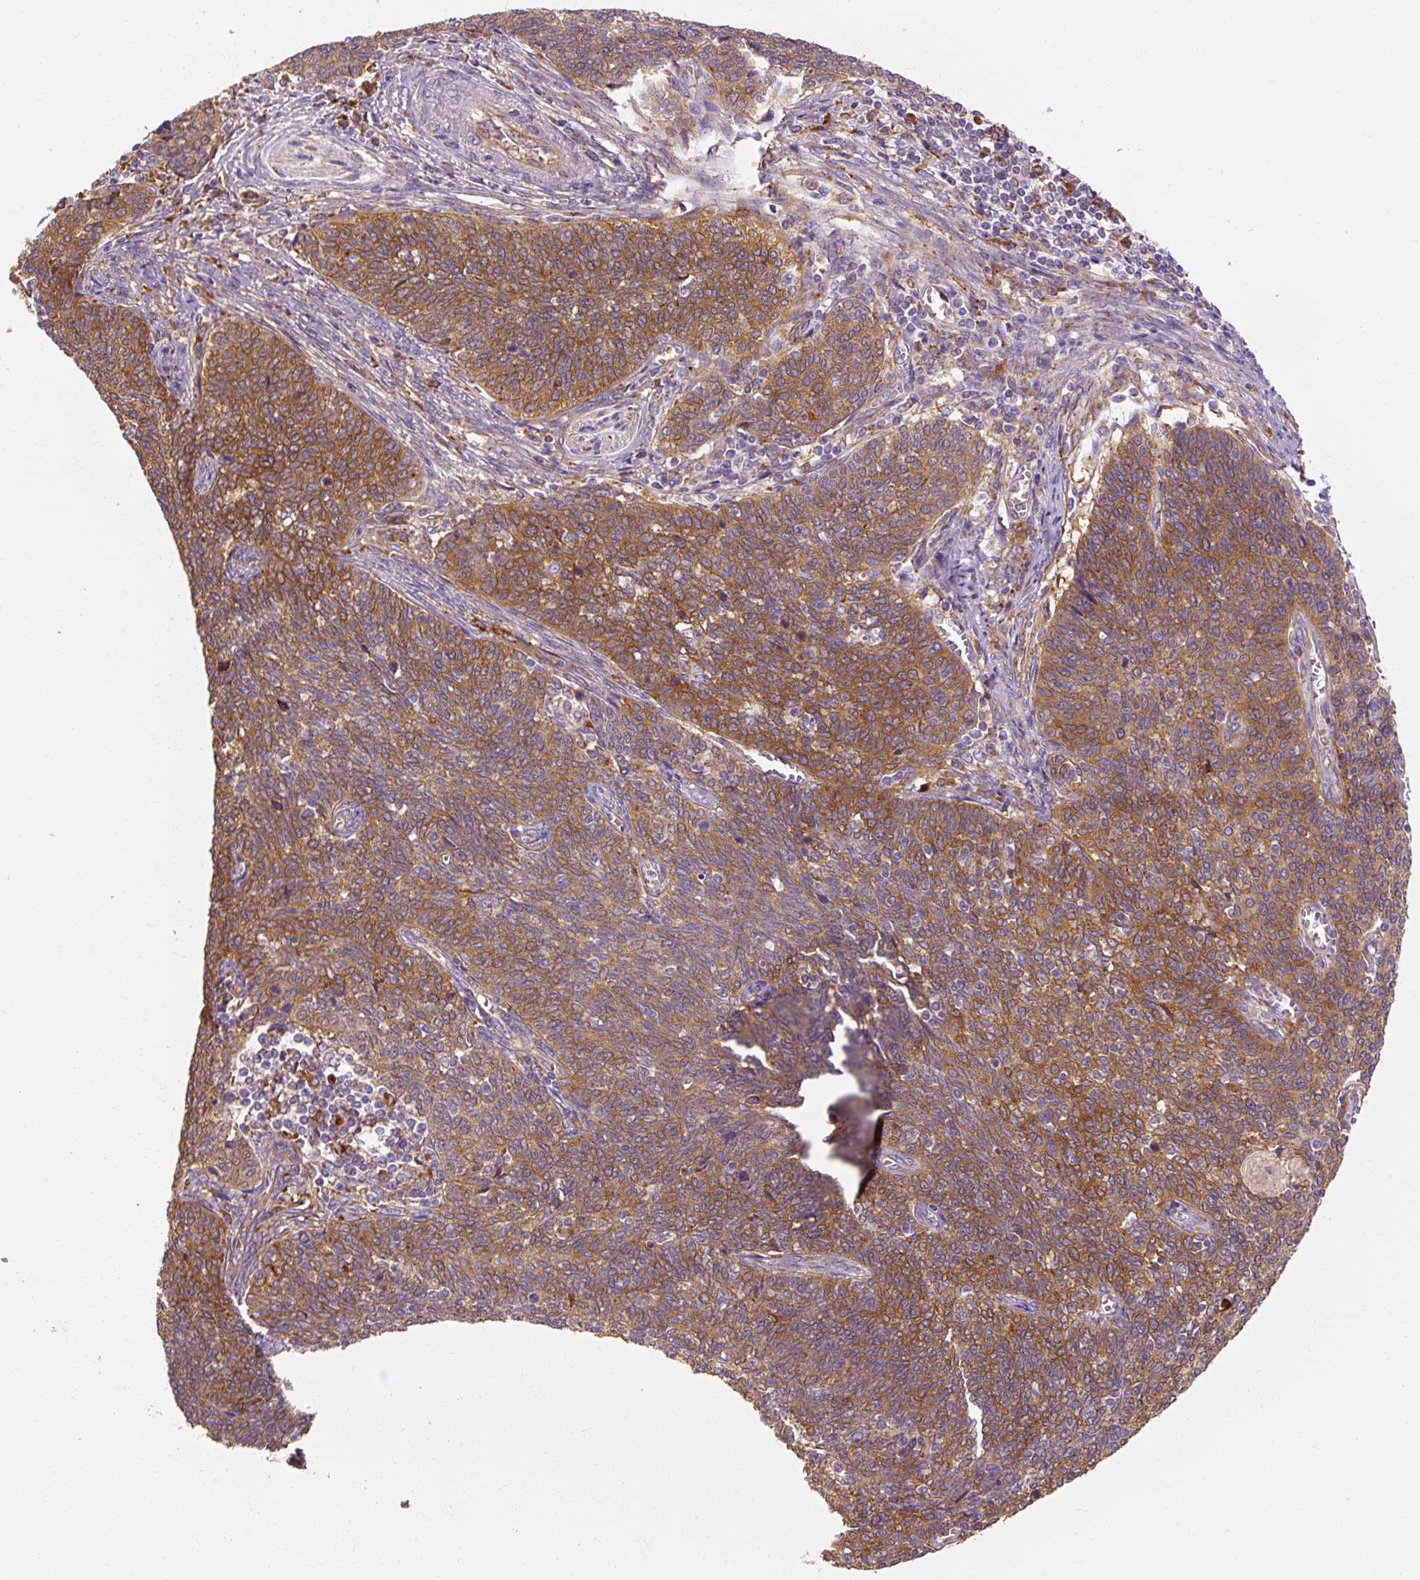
{"staining": {"intensity": "moderate", "quantity": ">75%", "location": "cytoplasmic/membranous"}, "tissue": "cervical cancer", "cell_type": "Tumor cells", "image_type": "cancer", "snomed": [{"axis": "morphology", "description": "Squamous cell carcinoma, NOS"}, {"axis": "topography", "description": "Cervix"}], "caption": "High-magnification brightfield microscopy of cervical cancer stained with DAB (brown) and counterstained with hematoxylin (blue). tumor cells exhibit moderate cytoplasmic/membranous positivity is identified in about>75% of cells. (DAB IHC, brown staining for protein, blue staining for nuclei).", "gene": "TBC1D4", "patient": {"sex": "female", "age": 39}}